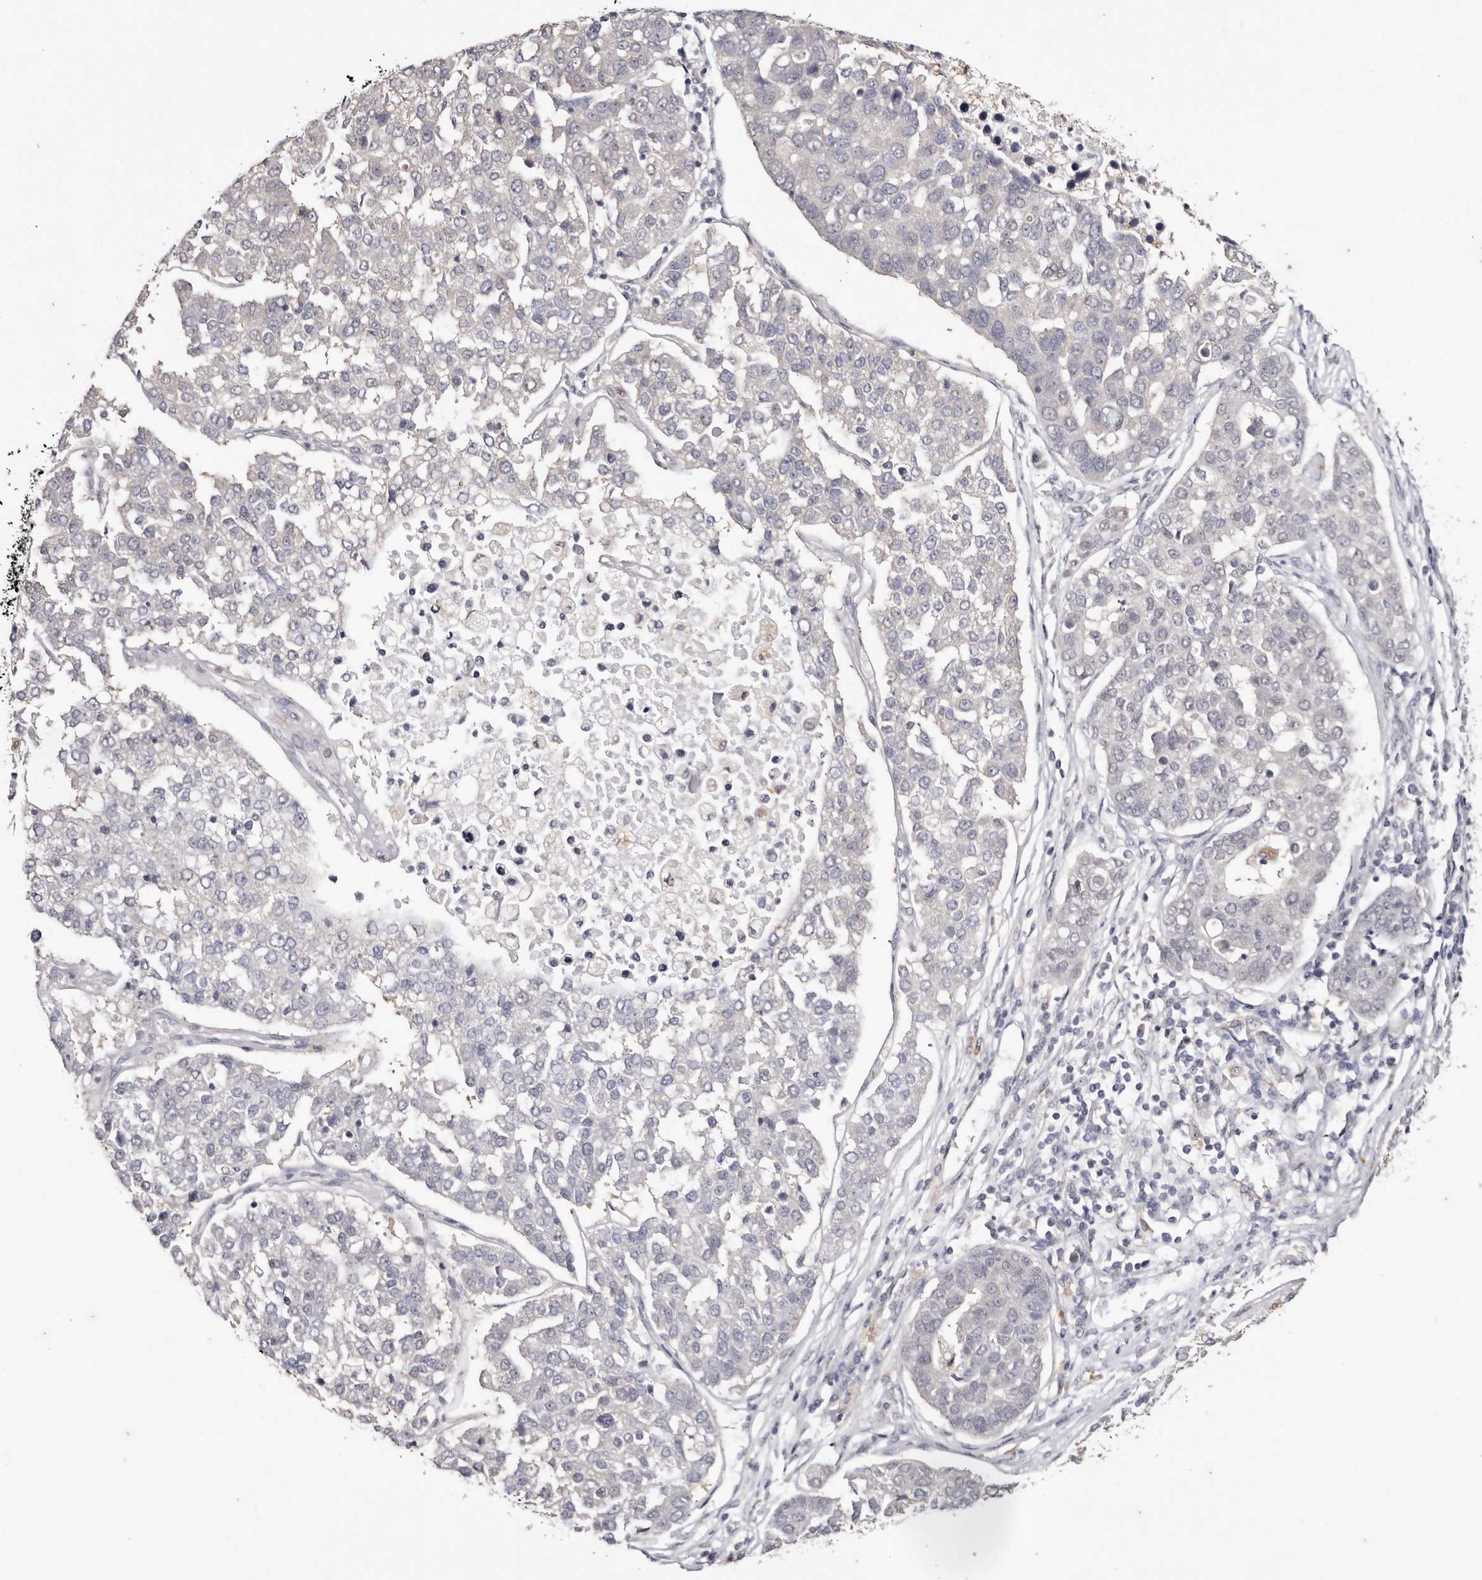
{"staining": {"intensity": "negative", "quantity": "none", "location": "none"}, "tissue": "pancreatic cancer", "cell_type": "Tumor cells", "image_type": "cancer", "snomed": [{"axis": "morphology", "description": "Adenocarcinoma, NOS"}, {"axis": "topography", "description": "Pancreas"}], "caption": "High magnification brightfield microscopy of pancreatic cancer (adenocarcinoma) stained with DAB (3,3'-diaminobenzidine) (brown) and counterstained with hematoxylin (blue): tumor cells show no significant expression.", "gene": "TYW3", "patient": {"sex": "female", "age": 61}}